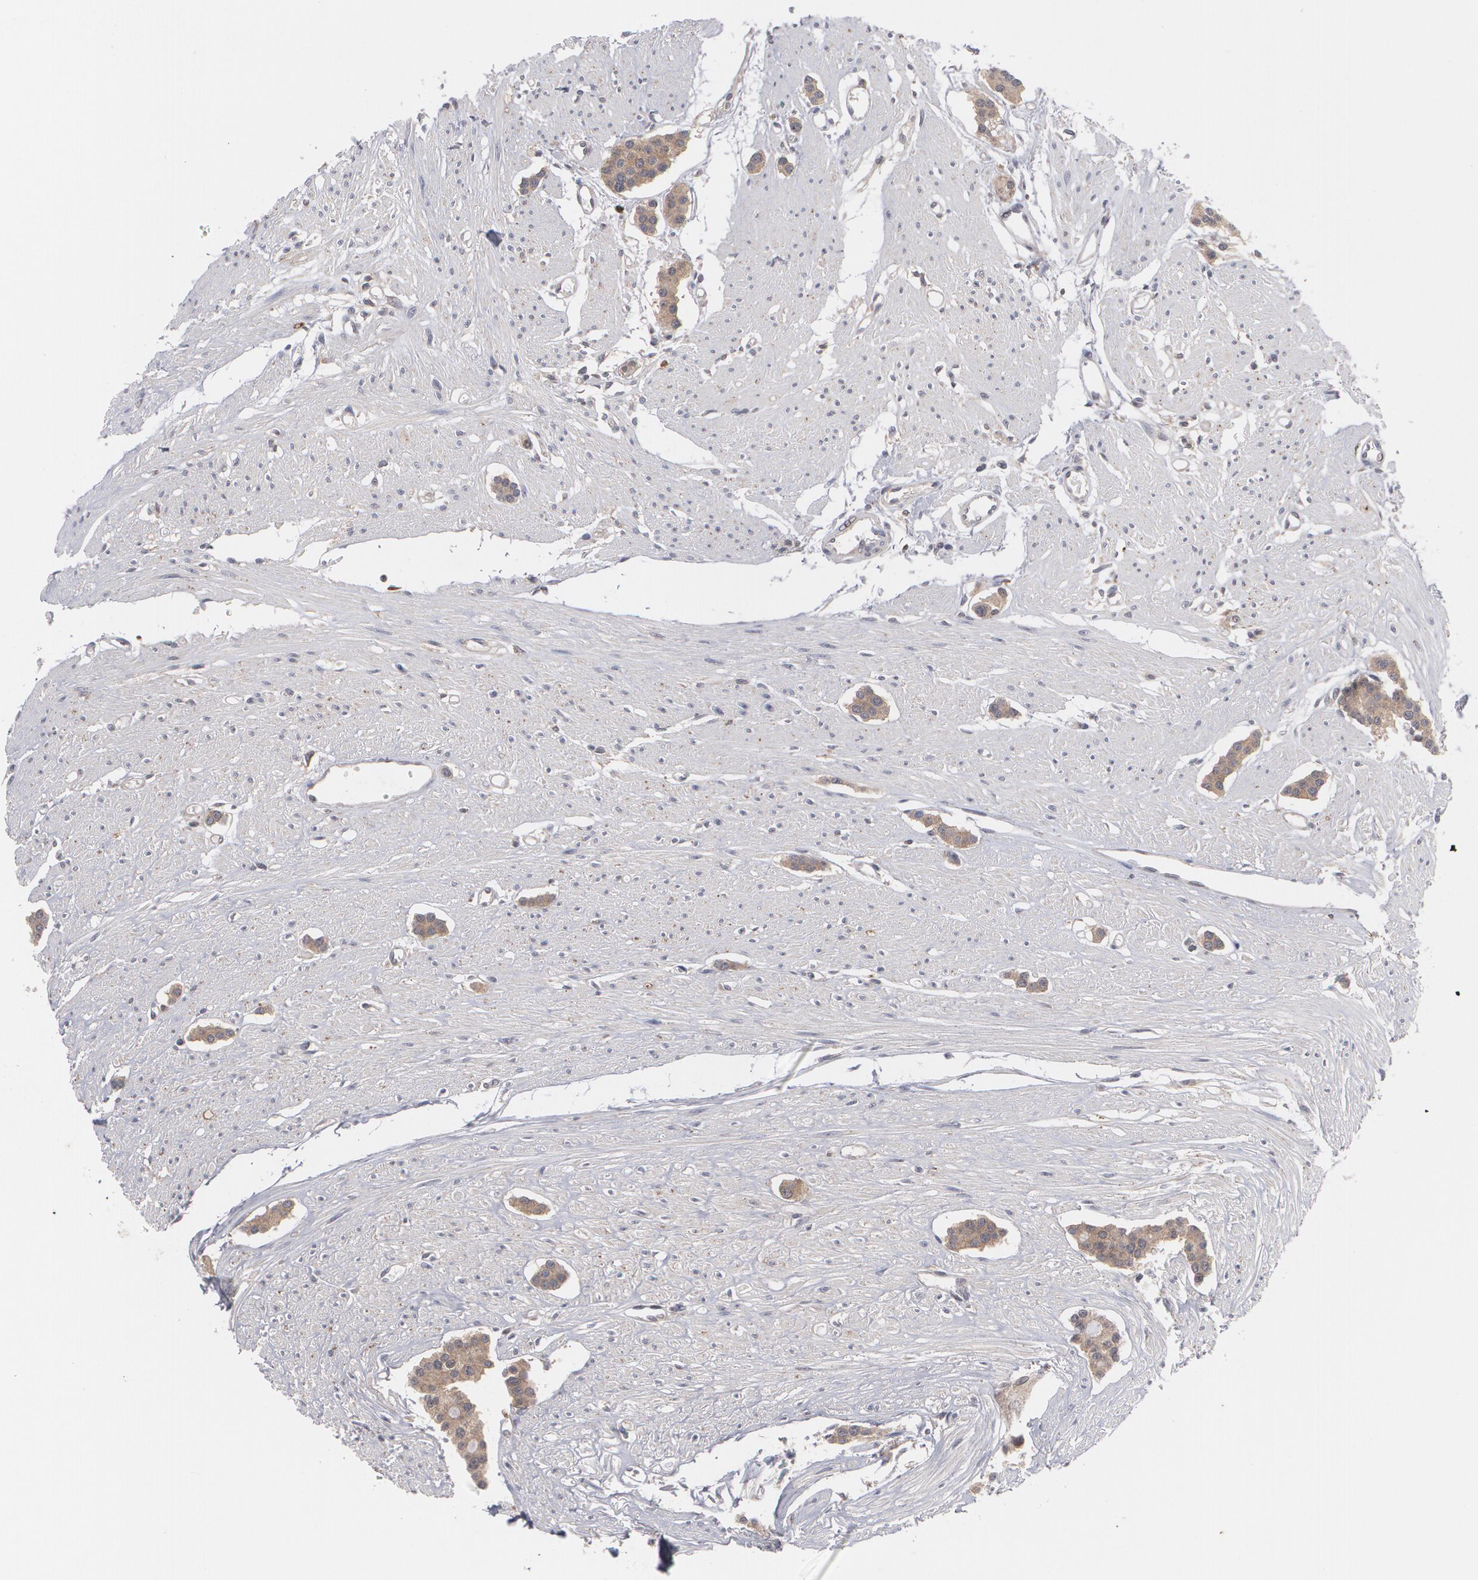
{"staining": {"intensity": "weak", "quantity": ">75%", "location": "cytoplasmic/membranous"}, "tissue": "carcinoid", "cell_type": "Tumor cells", "image_type": "cancer", "snomed": [{"axis": "morphology", "description": "Carcinoid, malignant, NOS"}, {"axis": "topography", "description": "Small intestine"}], "caption": "High-power microscopy captured an IHC photomicrograph of carcinoid, revealing weak cytoplasmic/membranous expression in approximately >75% of tumor cells.", "gene": "HTT", "patient": {"sex": "male", "age": 60}}